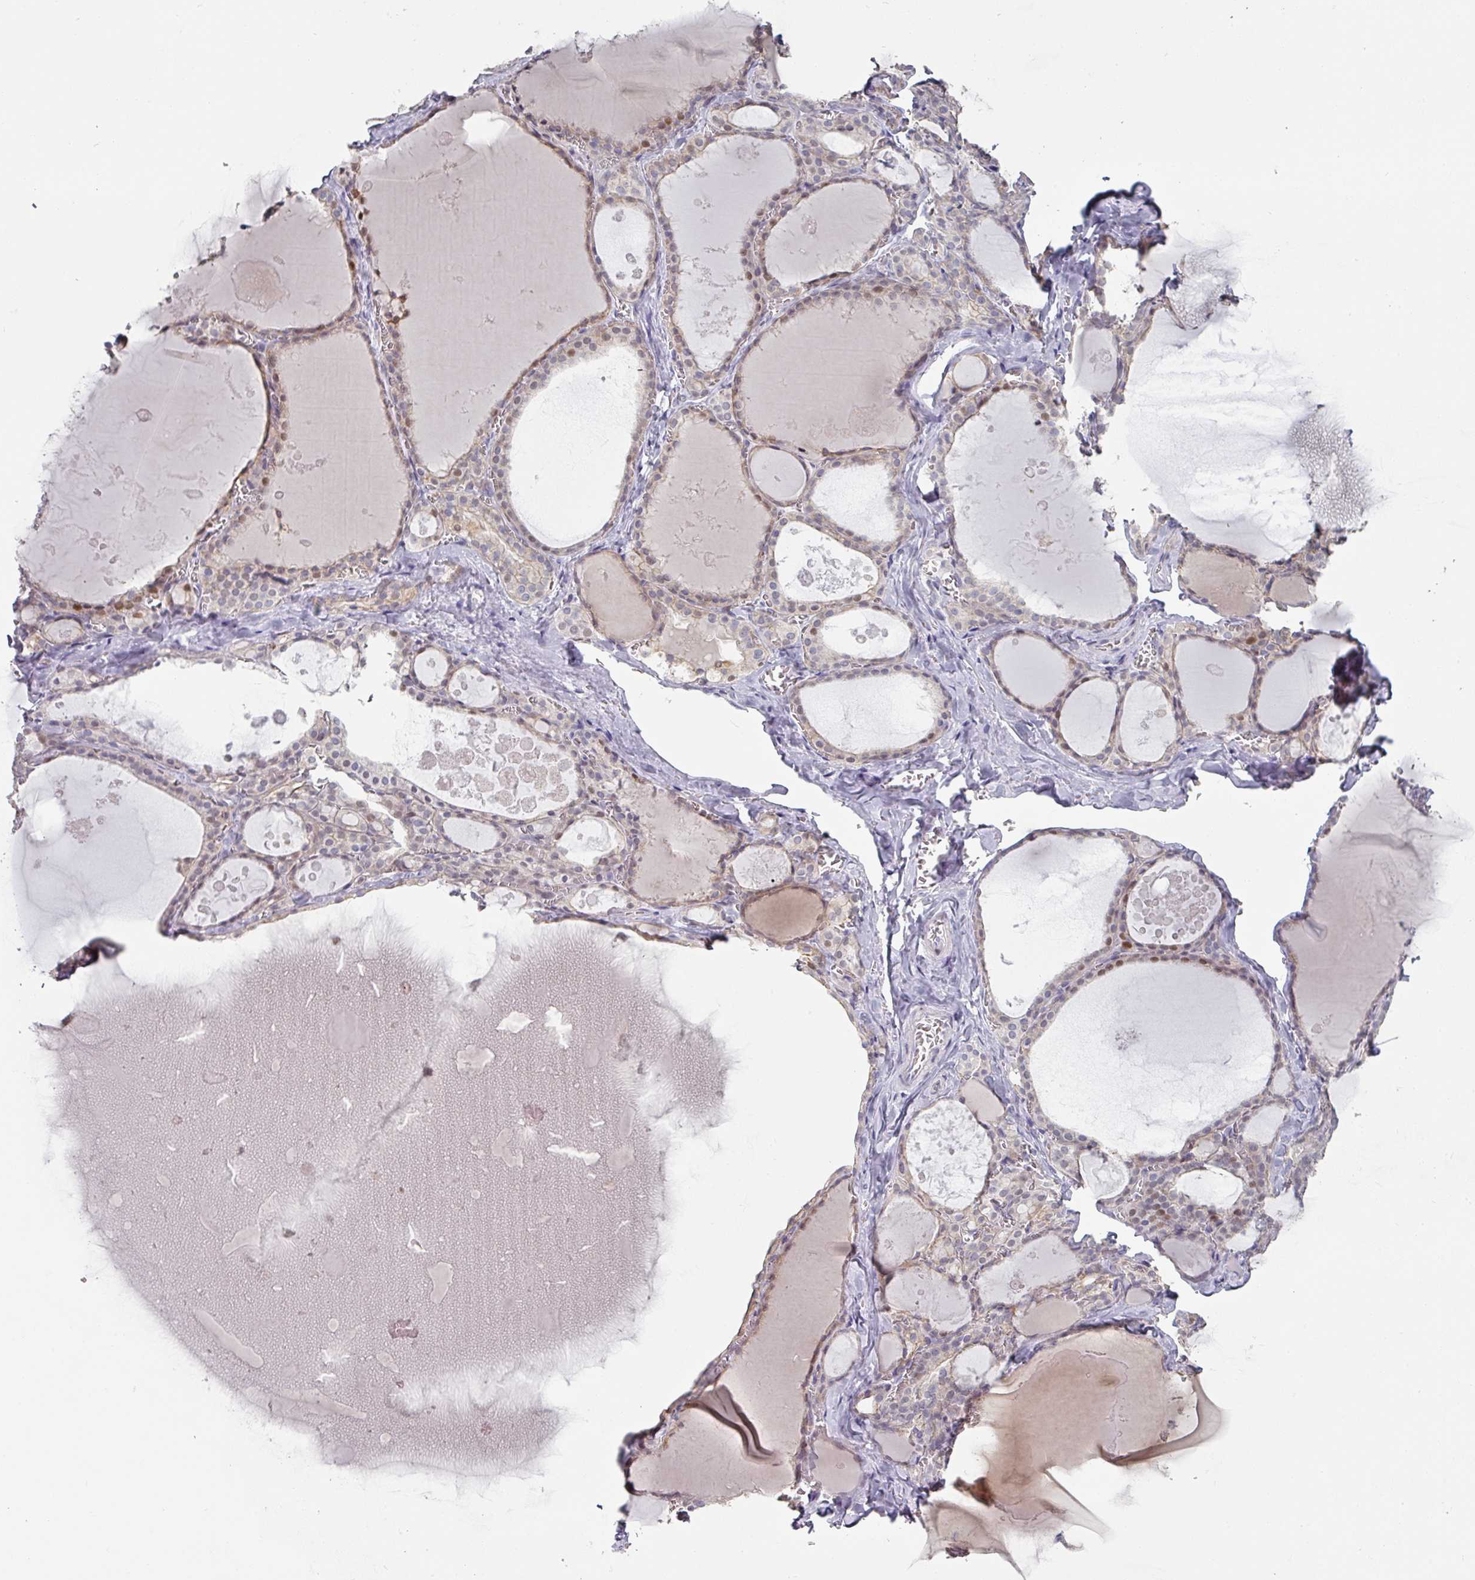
{"staining": {"intensity": "moderate", "quantity": "<25%", "location": "nuclear"}, "tissue": "thyroid gland", "cell_type": "Glandular cells", "image_type": "normal", "snomed": [{"axis": "morphology", "description": "Normal tissue, NOS"}, {"axis": "topography", "description": "Thyroid gland"}], "caption": "Brown immunohistochemical staining in benign human thyroid gland exhibits moderate nuclear positivity in about <25% of glandular cells. (Stains: DAB (3,3'-diaminobenzidine) in brown, nuclei in blue, Microscopy: brightfield microscopy at high magnification).", "gene": "GTF2H3", "patient": {"sex": "male", "age": 56}}